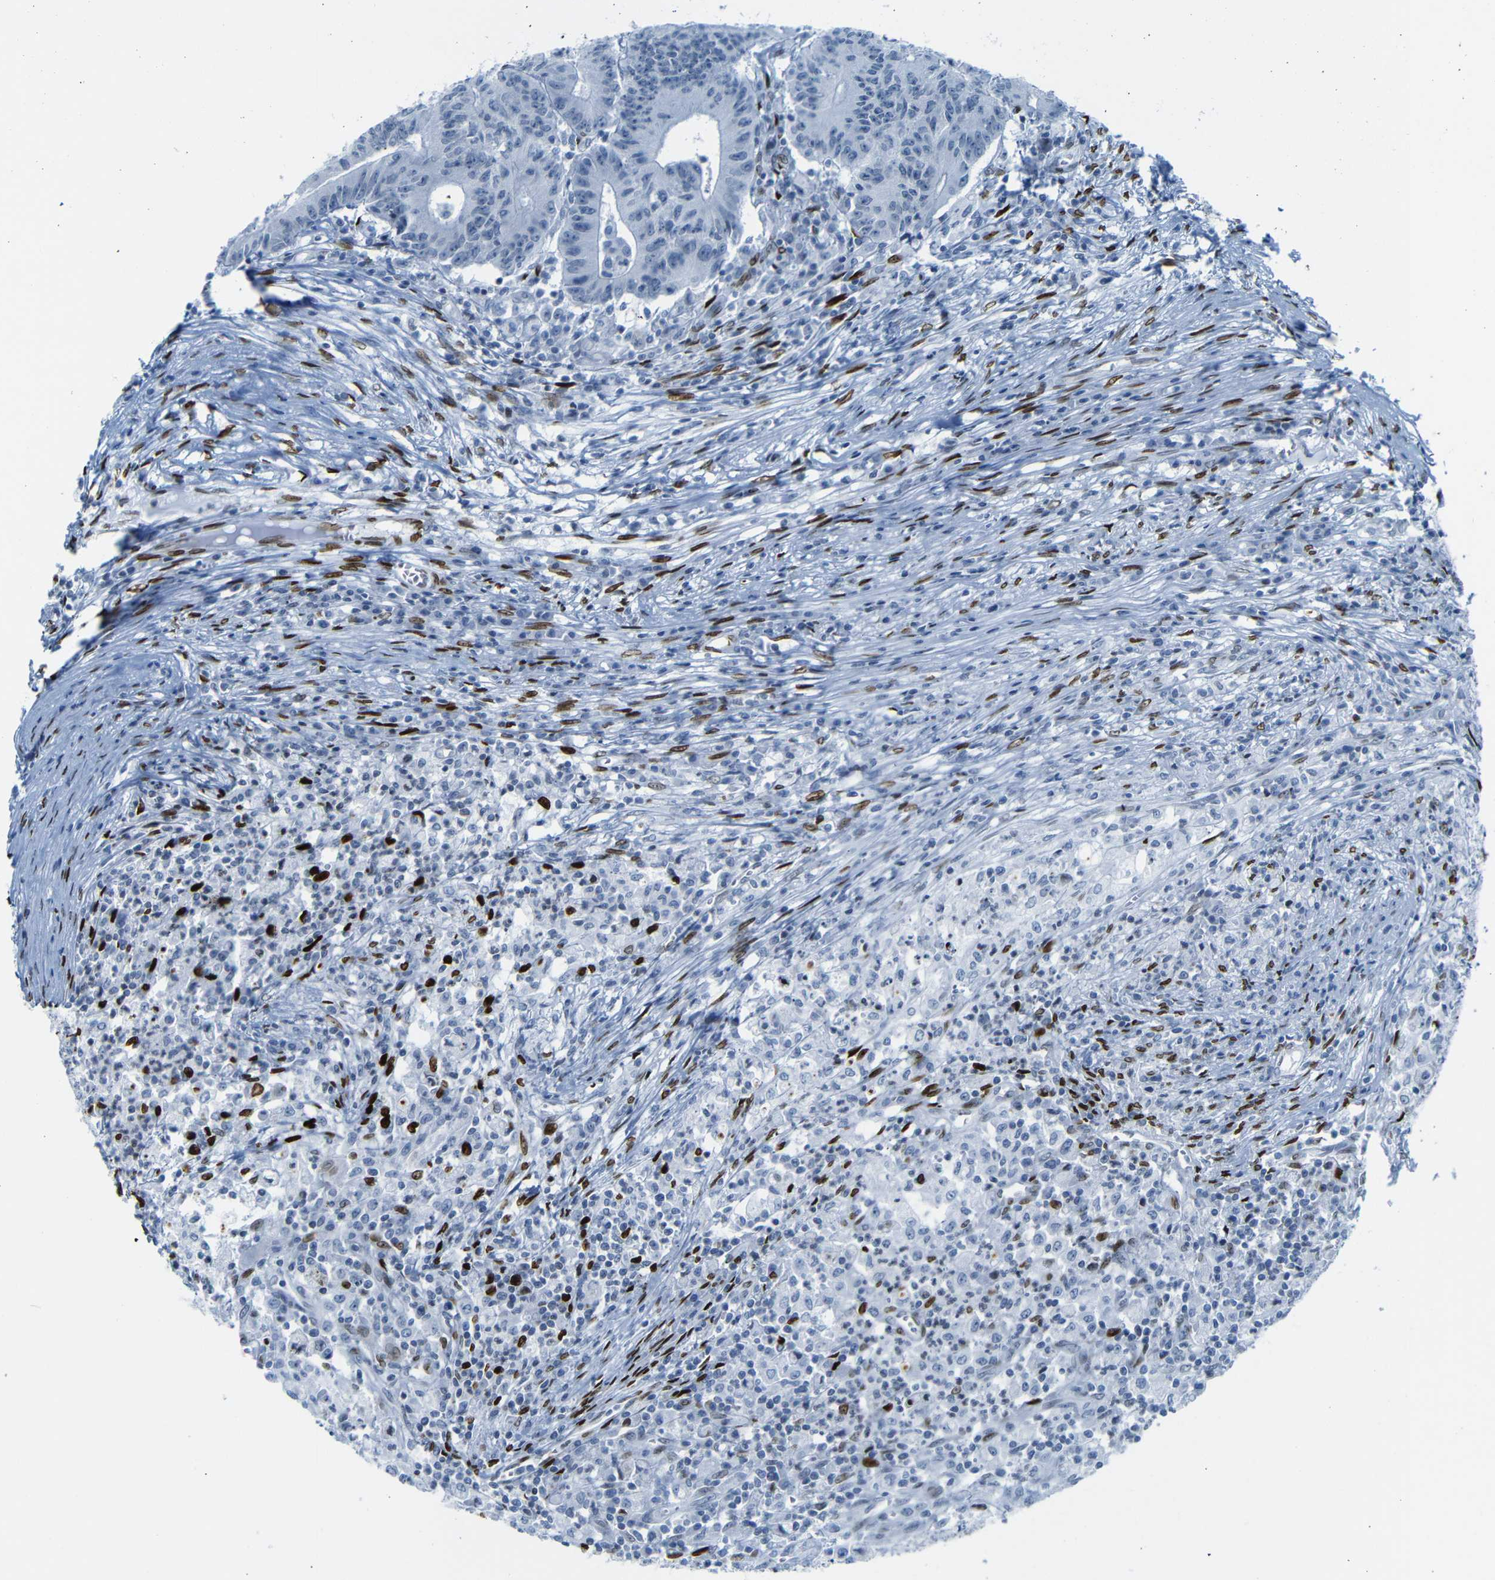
{"staining": {"intensity": "negative", "quantity": "none", "location": "none"}, "tissue": "colorectal cancer", "cell_type": "Tumor cells", "image_type": "cancer", "snomed": [{"axis": "morphology", "description": "Adenocarcinoma, NOS"}, {"axis": "topography", "description": "Colon"}], "caption": "IHC photomicrograph of neoplastic tissue: colorectal cancer stained with DAB demonstrates no significant protein staining in tumor cells.", "gene": "NPIPB15", "patient": {"sex": "male", "age": 45}}